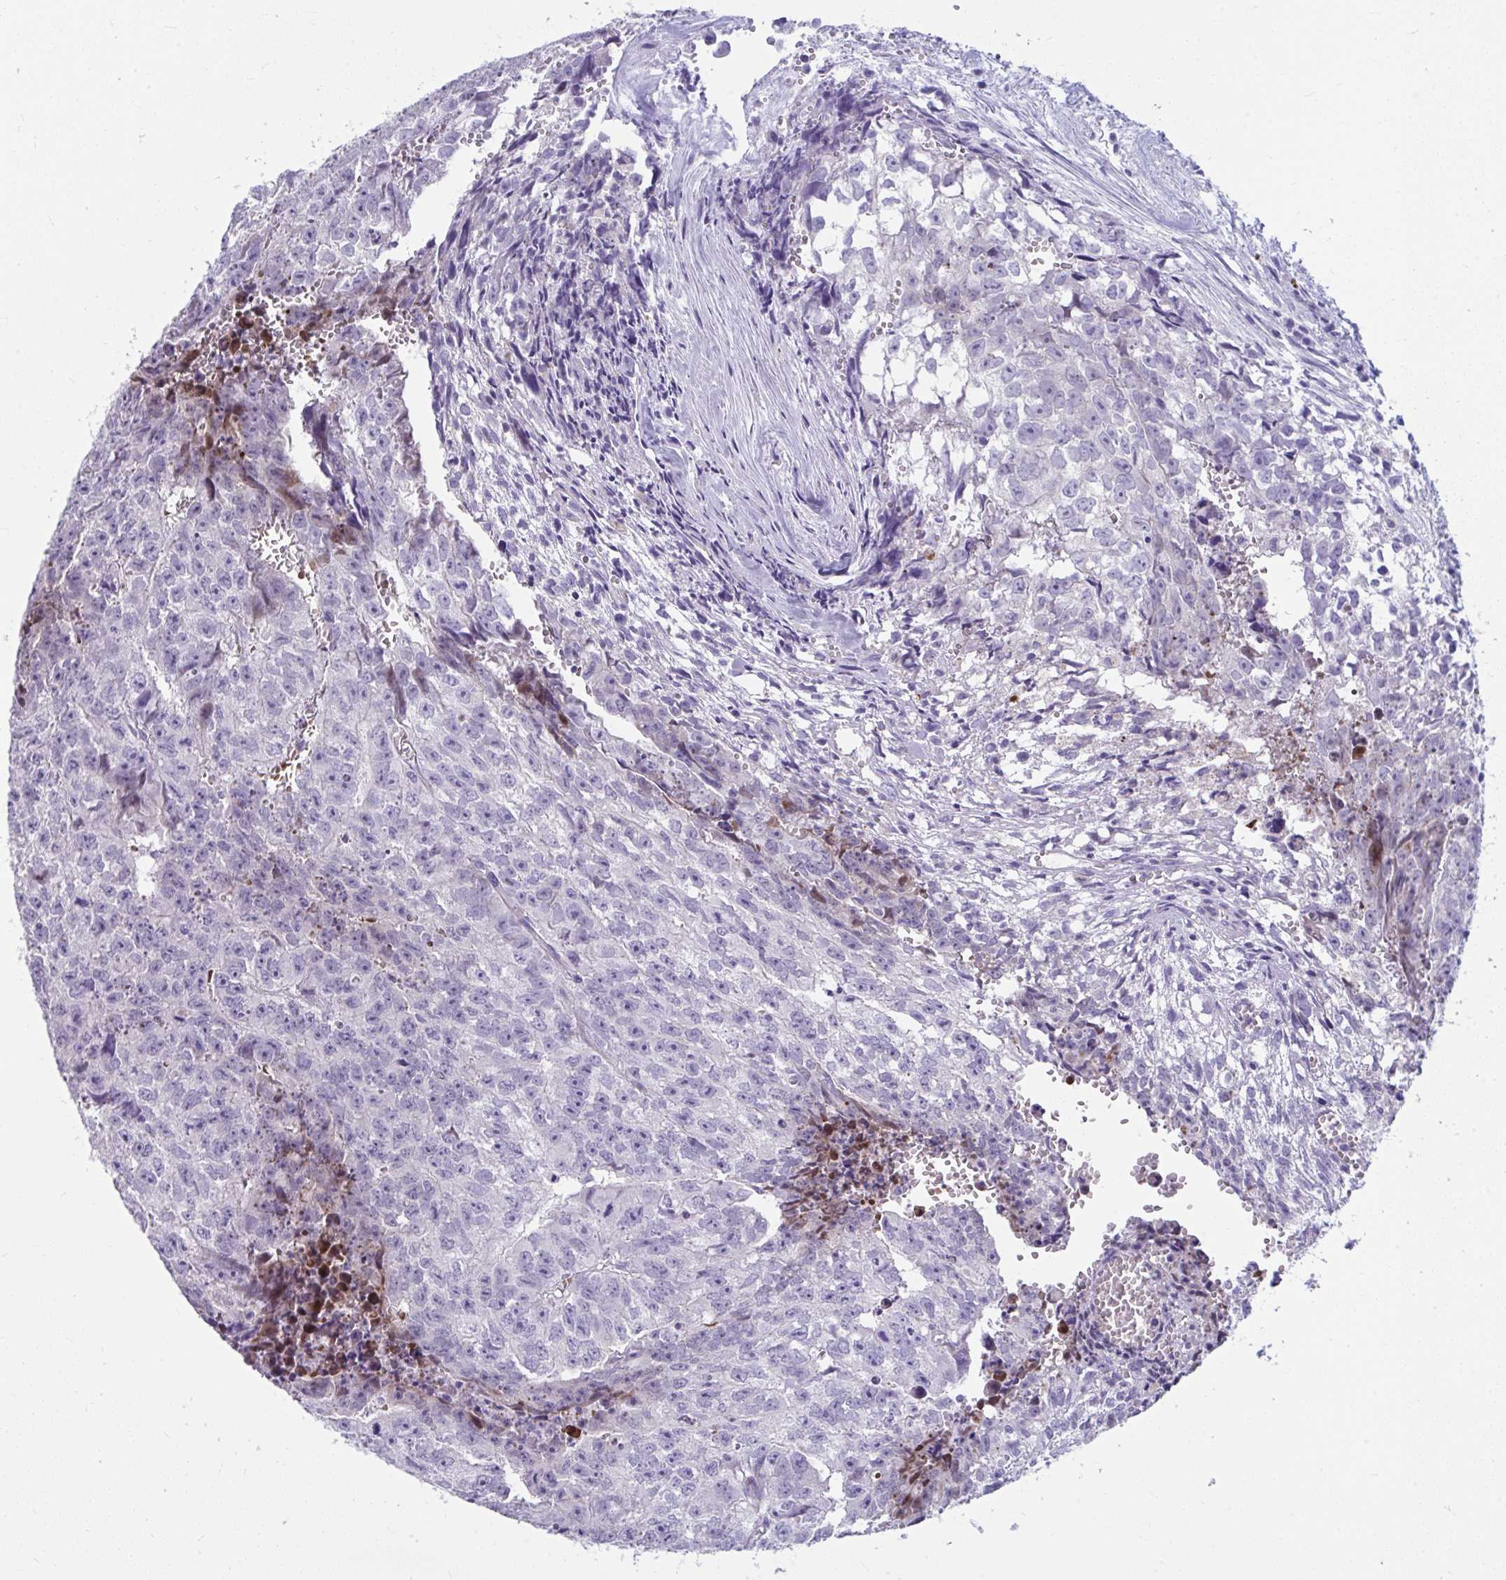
{"staining": {"intensity": "negative", "quantity": "none", "location": "none"}, "tissue": "testis cancer", "cell_type": "Tumor cells", "image_type": "cancer", "snomed": [{"axis": "morphology", "description": "Carcinoma, Embryonal, NOS"}, {"axis": "morphology", "description": "Teratoma, malignant, NOS"}, {"axis": "topography", "description": "Testis"}], "caption": "Immunohistochemical staining of human testis cancer reveals no significant positivity in tumor cells. (Stains: DAB (3,3'-diaminobenzidine) immunohistochemistry with hematoxylin counter stain, Microscopy: brightfield microscopy at high magnification).", "gene": "ISL1", "patient": {"sex": "male", "age": 24}}